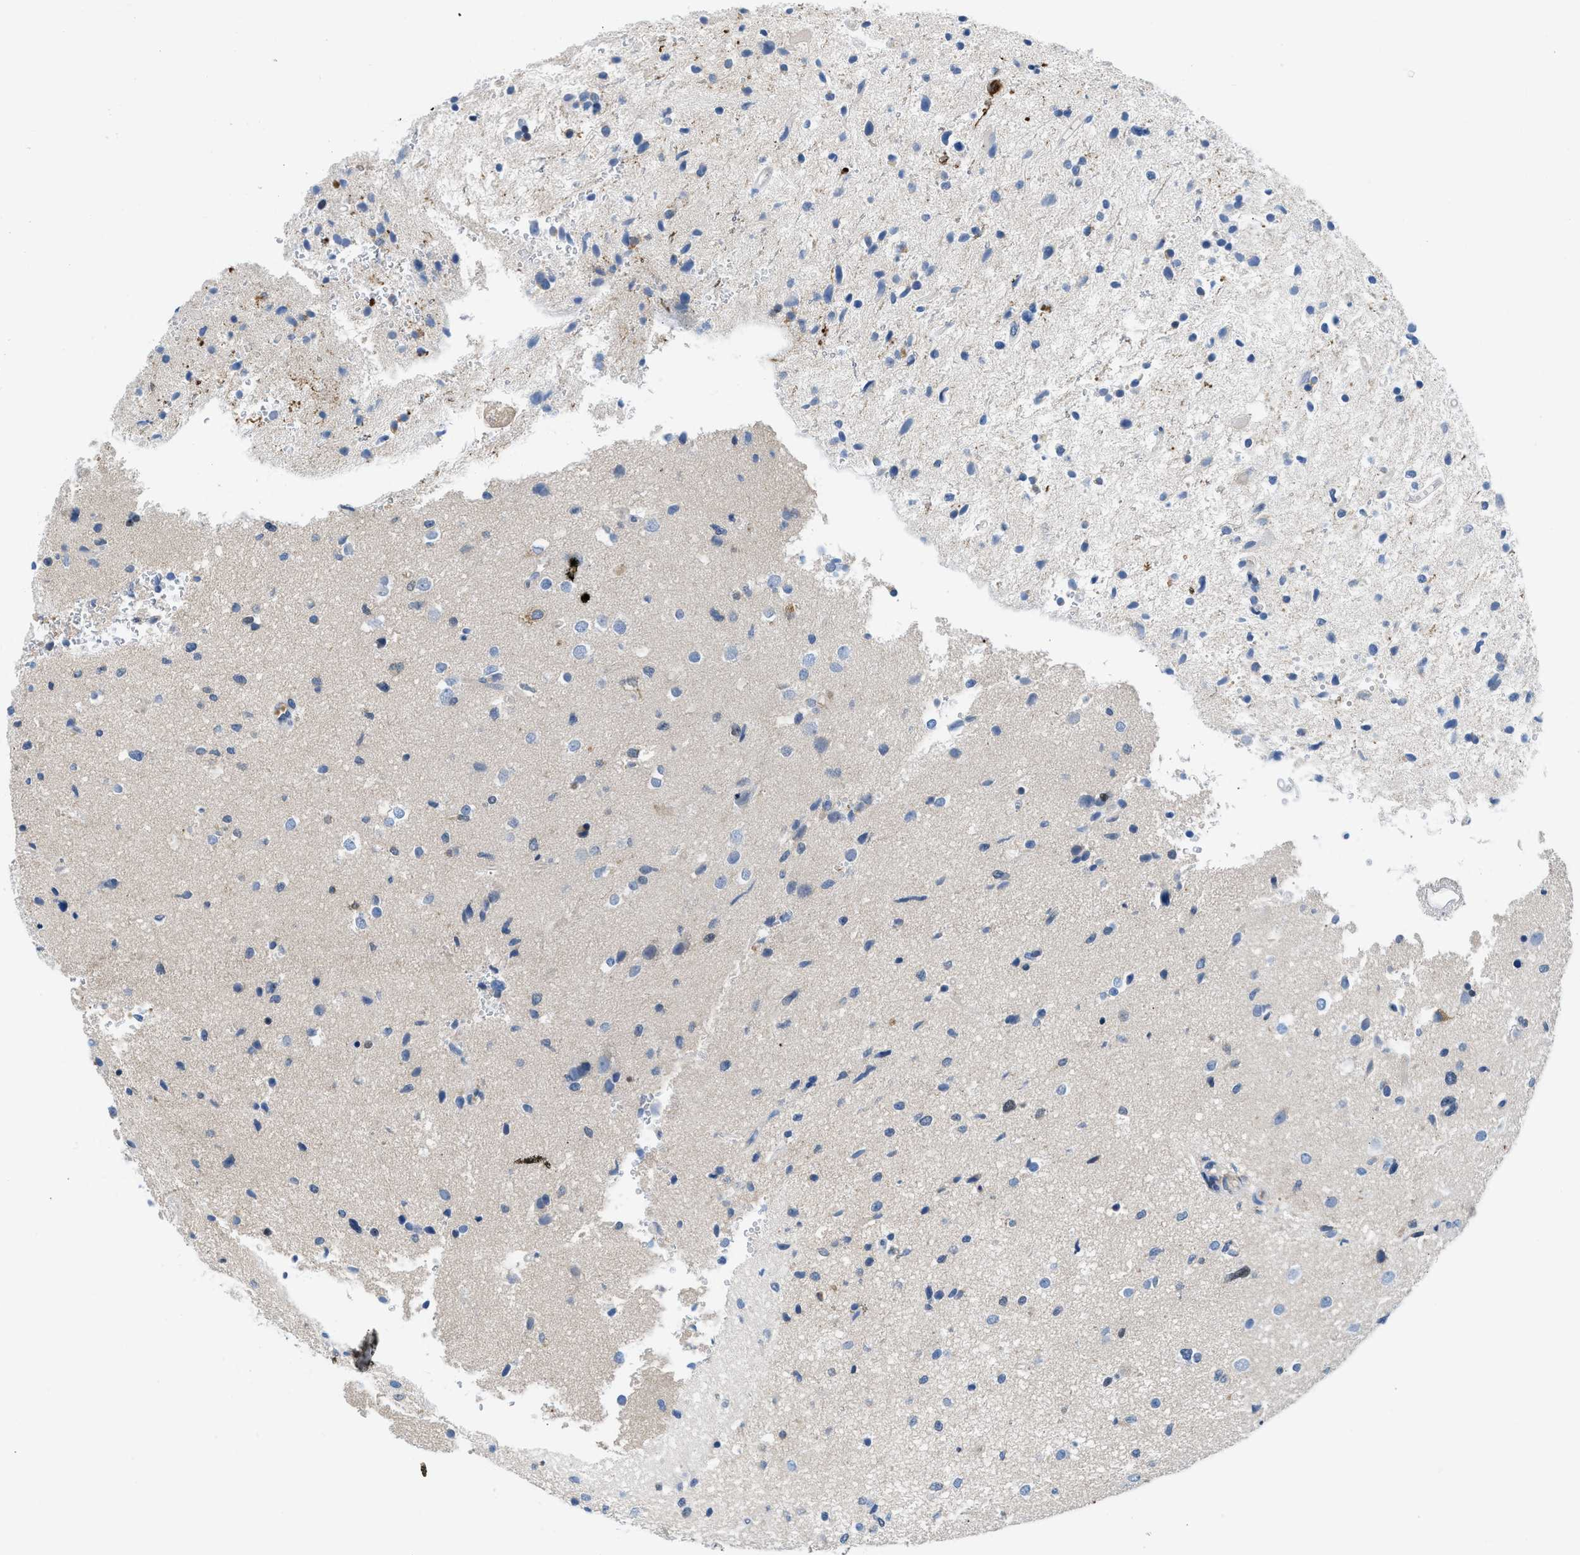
{"staining": {"intensity": "negative", "quantity": "none", "location": "none"}, "tissue": "glioma", "cell_type": "Tumor cells", "image_type": "cancer", "snomed": [{"axis": "morphology", "description": "Glioma, malignant, High grade"}, {"axis": "topography", "description": "Brain"}], "caption": "This is an immunohistochemistry (IHC) histopathology image of human glioma. There is no staining in tumor cells.", "gene": "BNC2", "patient": {"sex": "male", "age": 33}}